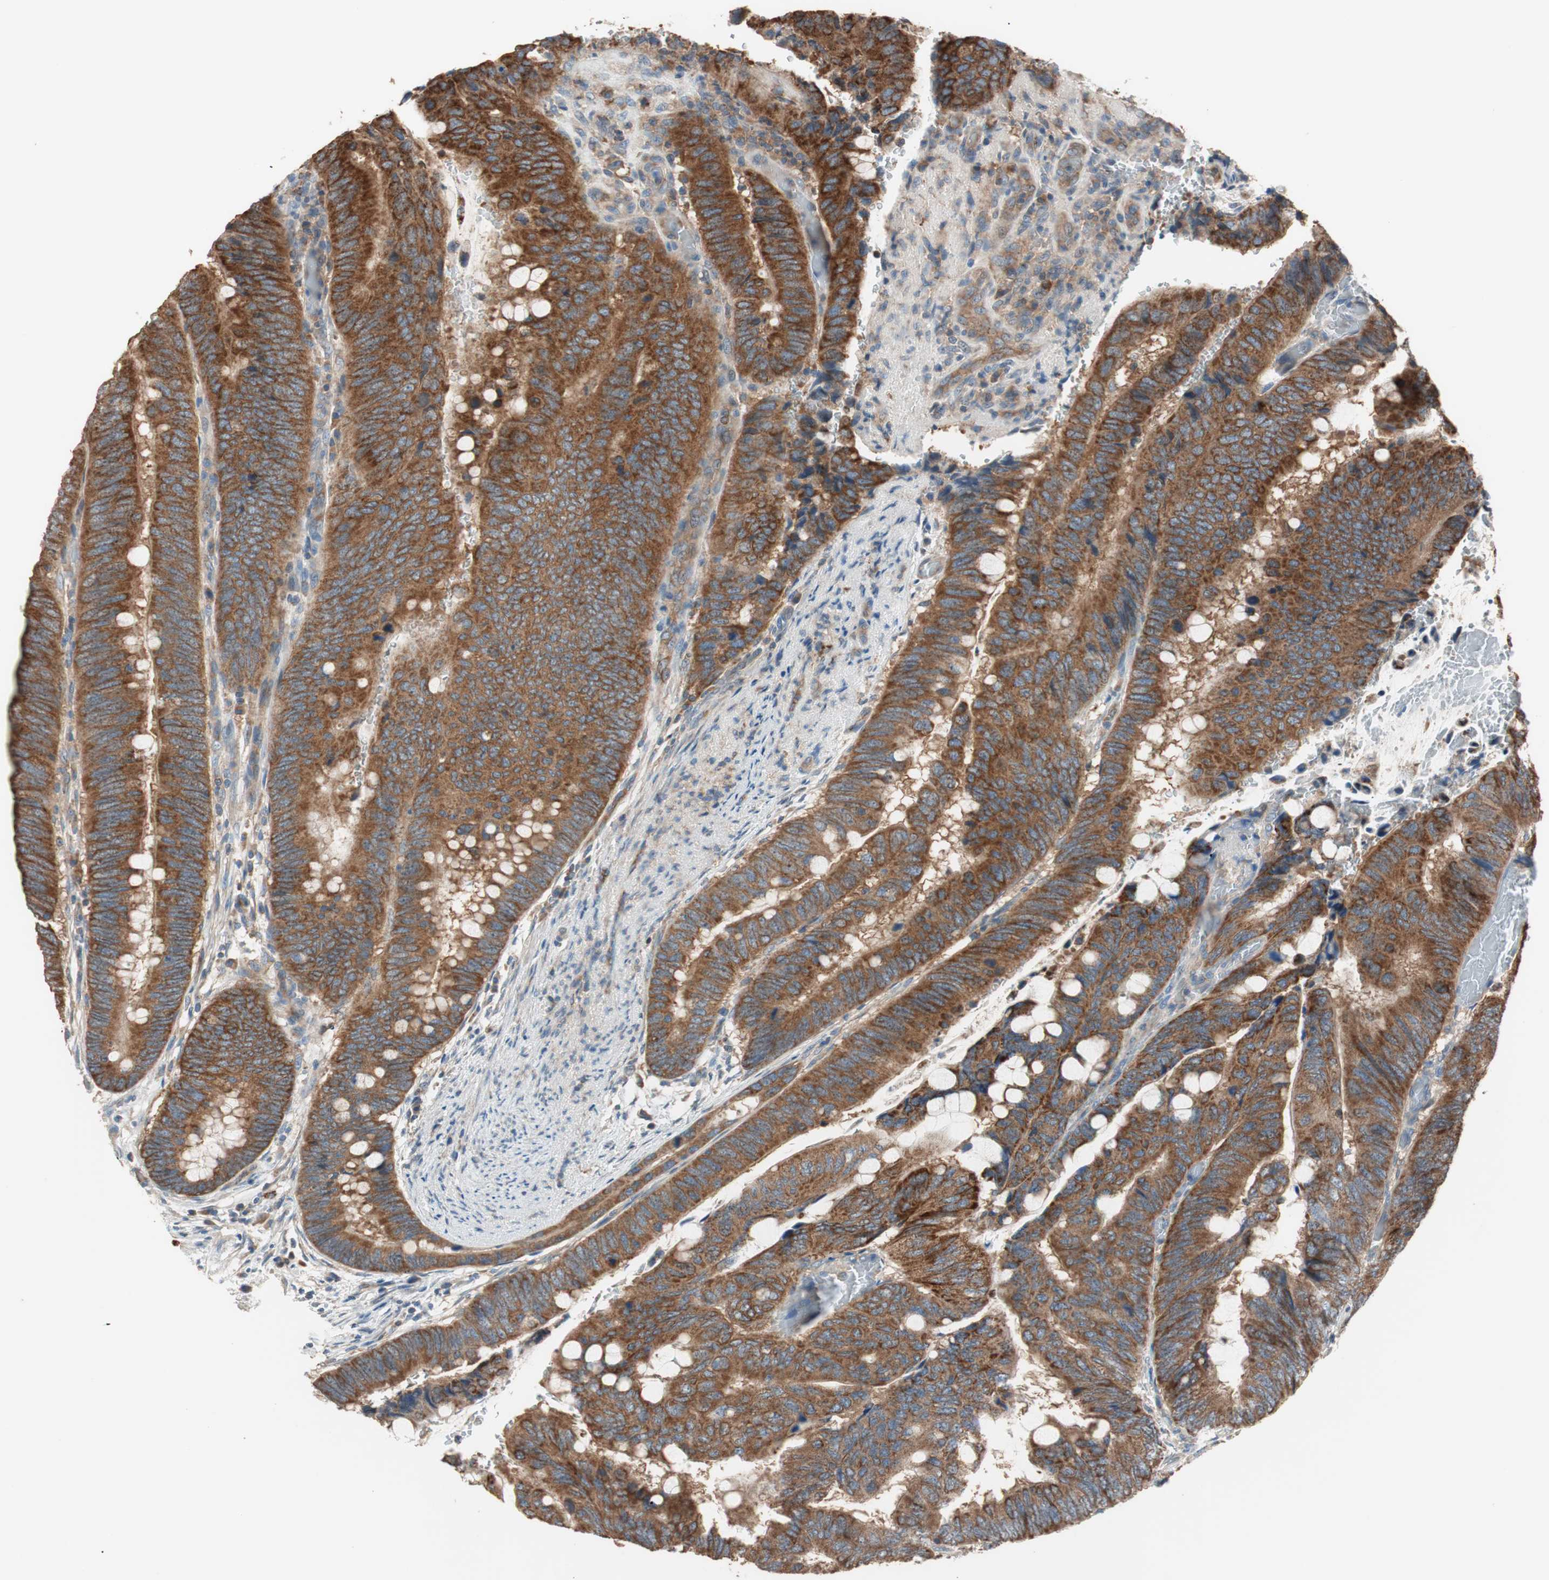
{"staining": {"intensity": "strong", "quantity": ">75%", "location": "cytoplasmic/membranous"}, "tissue": "colorectal cancer", "cell_type": "Tumor cells", "image_type": "cancer", "snomed": [{"axis": "morphology", "description": "Normal tissue, NOS"}, {"axis": "morphology", "description": "Adenocarcinoma, NOS"}, {"axis": "topography", "description": "Rectum"}, {"axis": "topography", "description": "Peripheral nerve tissue"}], "caption": "A micrograph of human colorectal cancer stained for a protein exhibits strong cytoplasmic/membranous brown staining in tumor cells.", "gene": "CC2D1A", "patient": {"sex": "male", "age": 92}}